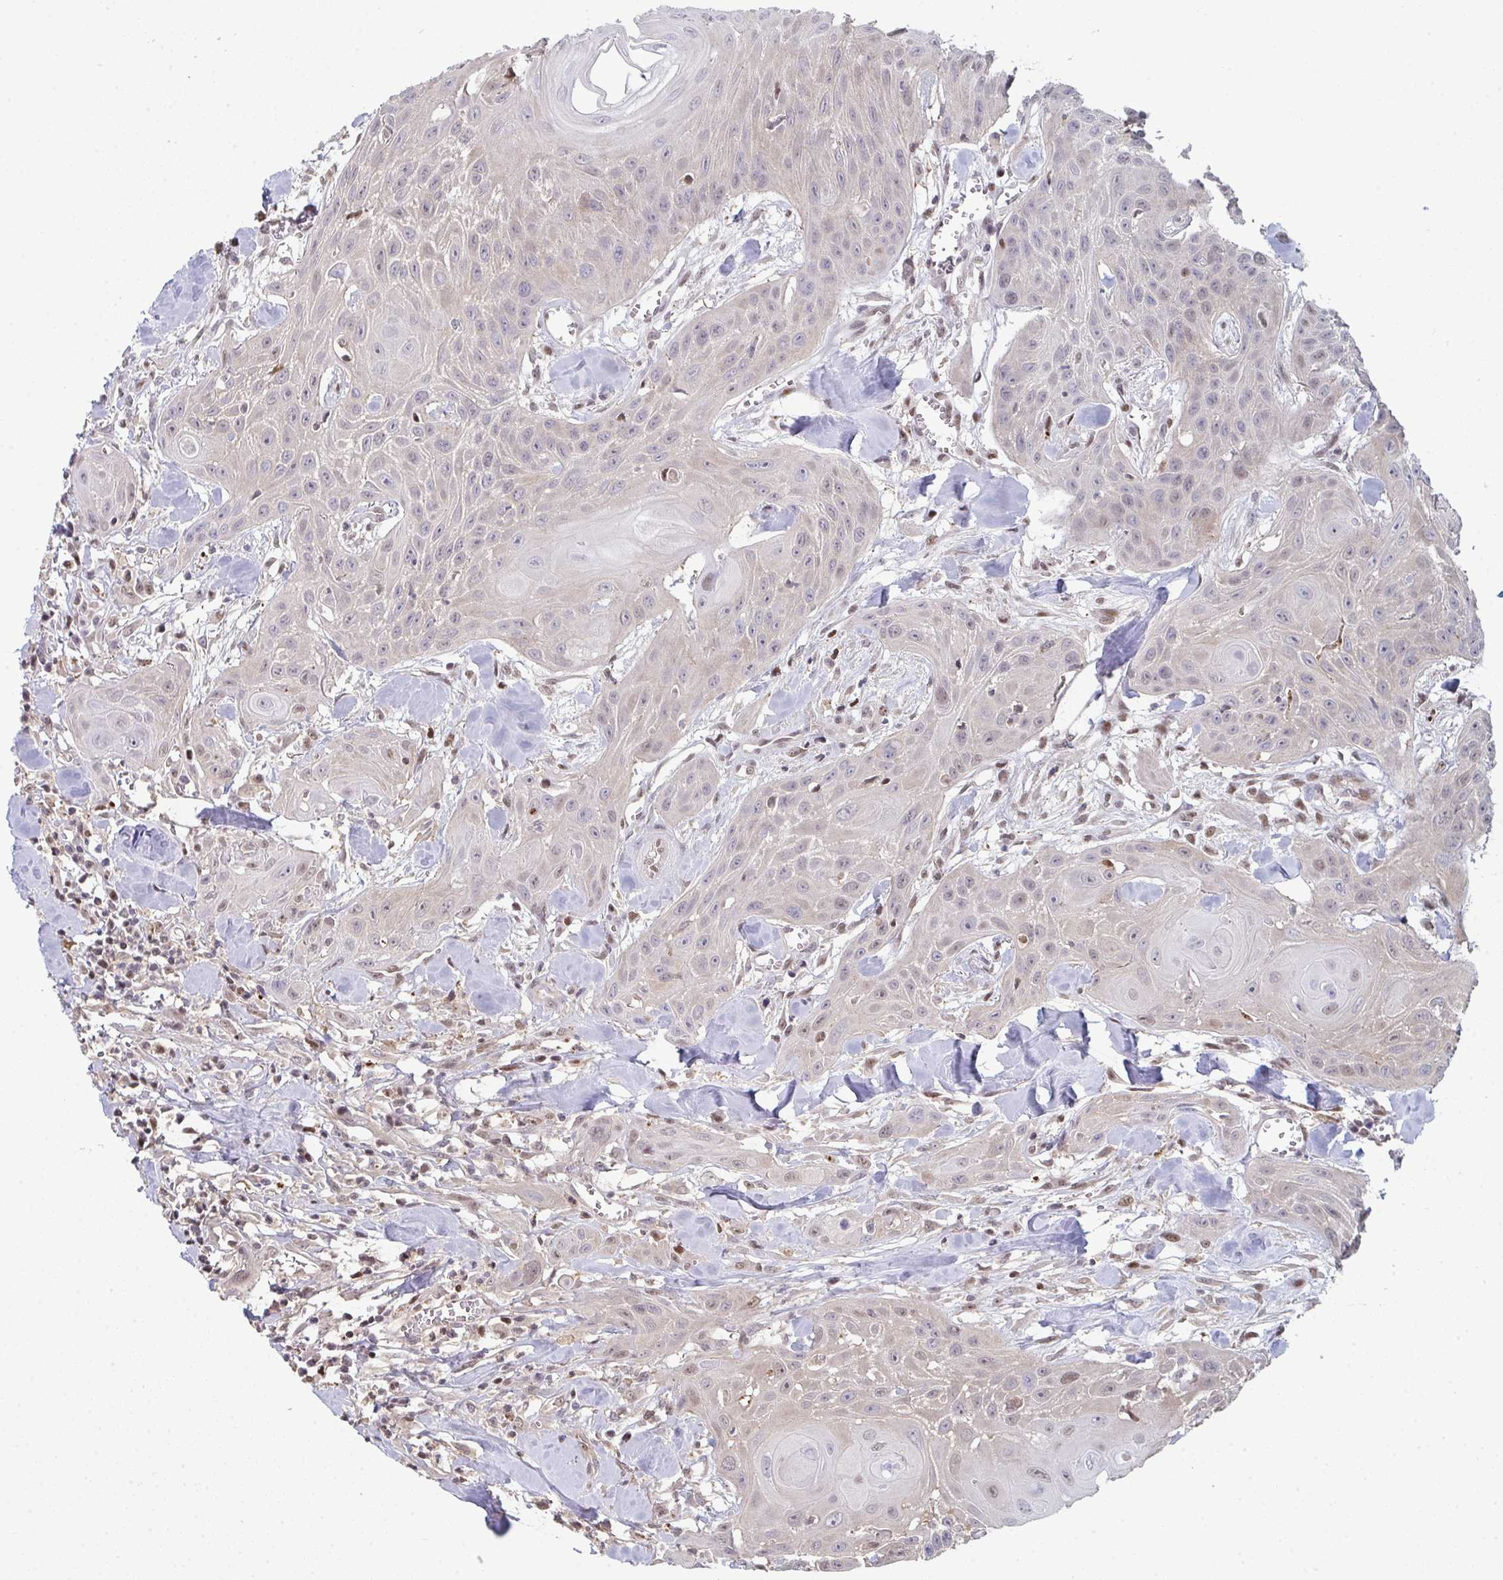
{"staining": {"intensity": "moderate", "quantity": "<25%", "location": "nuclear"}, "tissue": "head and neck cancer", "cell_type": "Tumor cells", "image_type": "cancer", "snomed": [{"axis": "morphology", "description": "Squamous cell carcinoma, NOS"}, {"axis": "topography", "description": "Lymph node"}, {"axis": "topography", "description": "Salivary gland"}, {"axis": "topography", "description": "Head-Neck"}], "caption": "Immunohistochemistry (IHC) staining of head and neck cancer (squamous cell carcinoma), which displays low levels of moderate nuclear staining in about <25% of tumor cells indicating moderate nuclear protein expression. The staining was performed using DAB (3,3'-diaminobenzidine) (brown) for protein detection and nuclei were counterstained in hematoxylin (blue).", "gene": "ACD", "patient": {"sex": "female", "age": 74}}